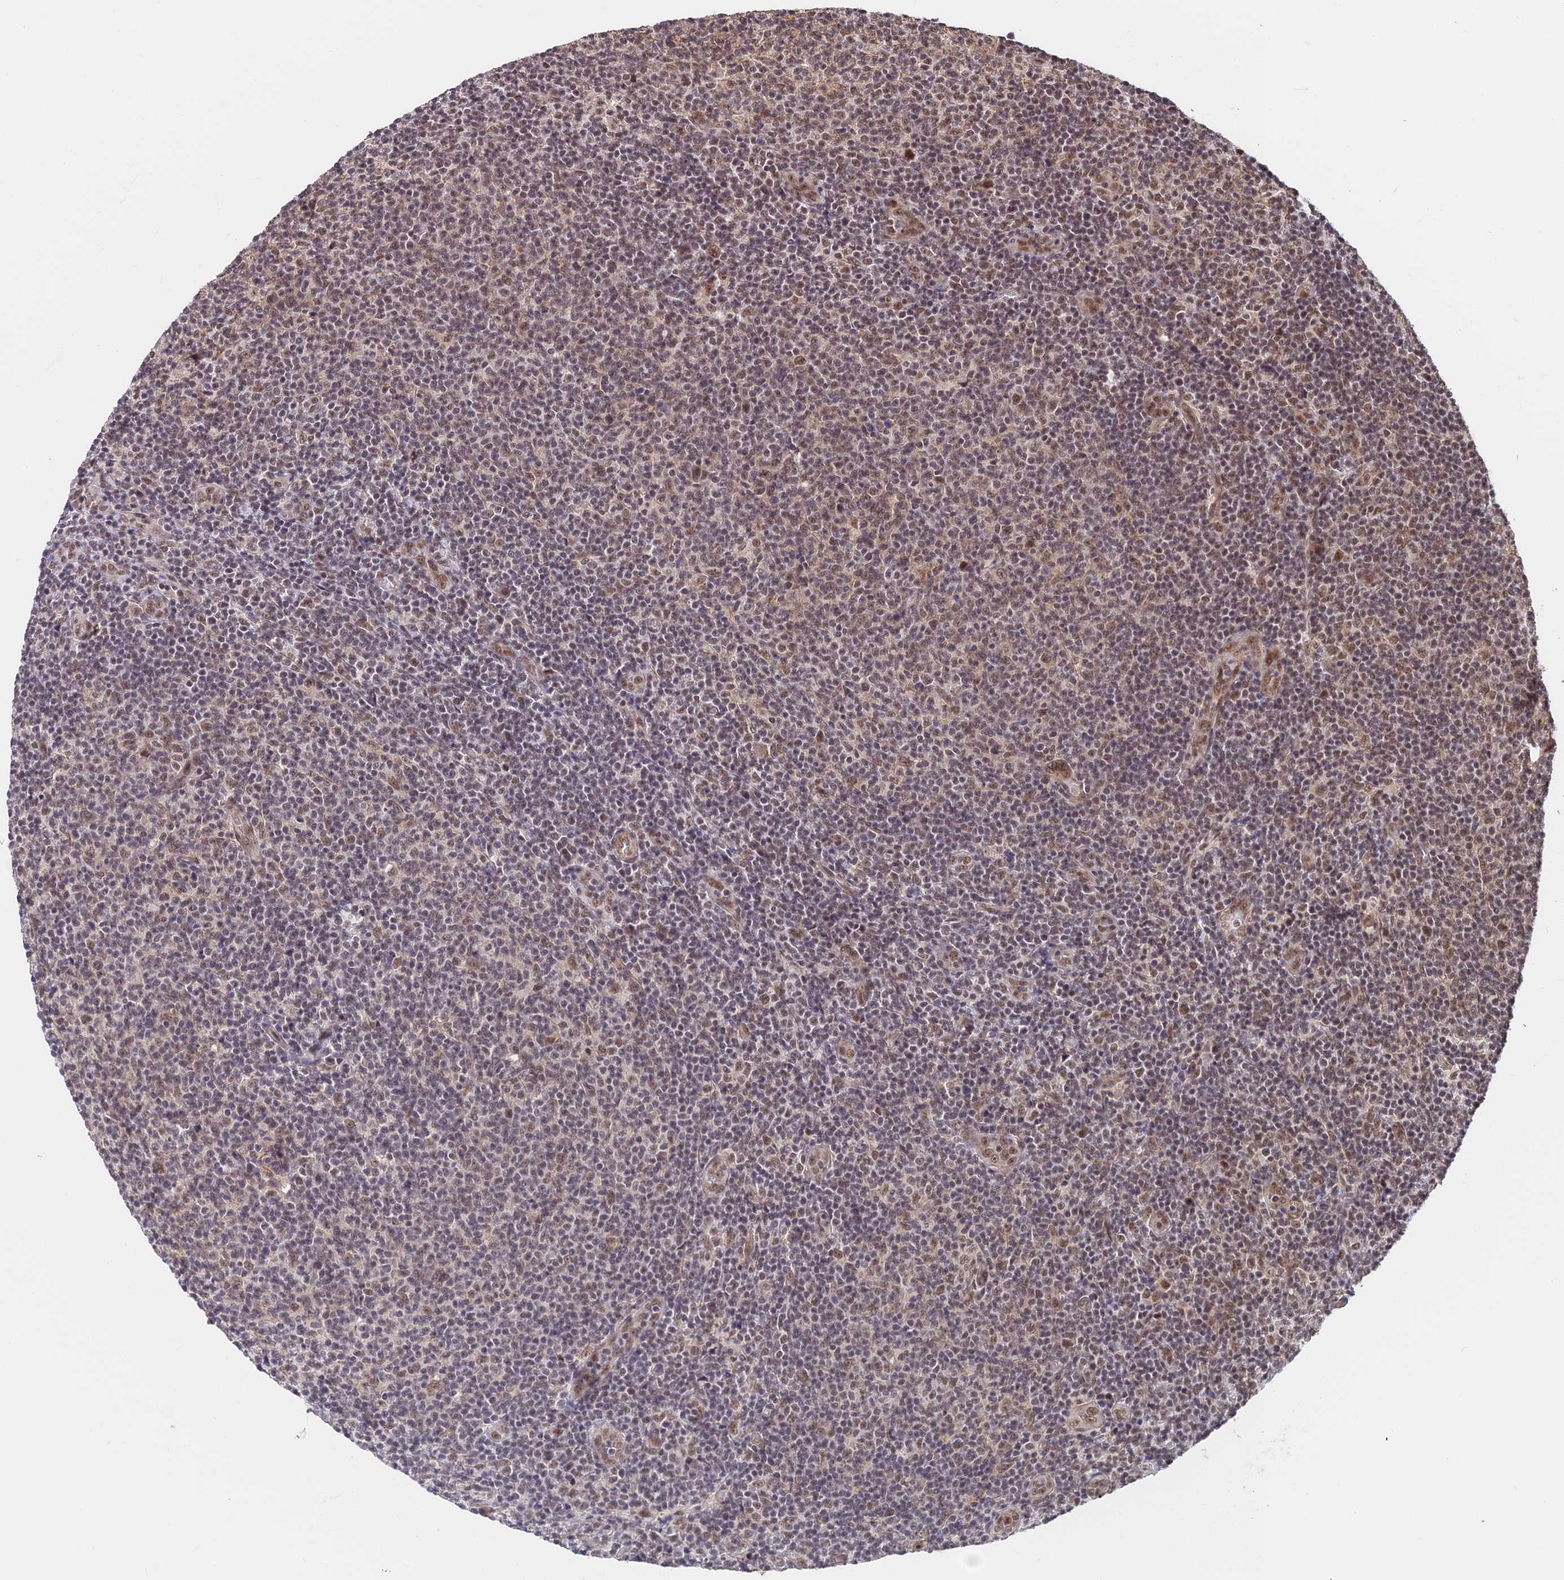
{"staining": {"intensity": "weak", "quantity": "25%-75%", "location": "nuclear"}, "tissue": "lymphoma", "cell_type": "Tumor cells", "image_type": "cancer", "snomed": [{"axis": "morphology", "description": "Malignant lymphoma, non-Hodgkin's type, Low grade"}, {"axis": "topography", "description": "Lymph node"}], "caption": "Lymphoma stained with IHC demonstrates weak nuclear staining in approximately 25%-75% of tumor cells.", "gene": "RBM42", "patient": {"sex": "male", "age": 66}}